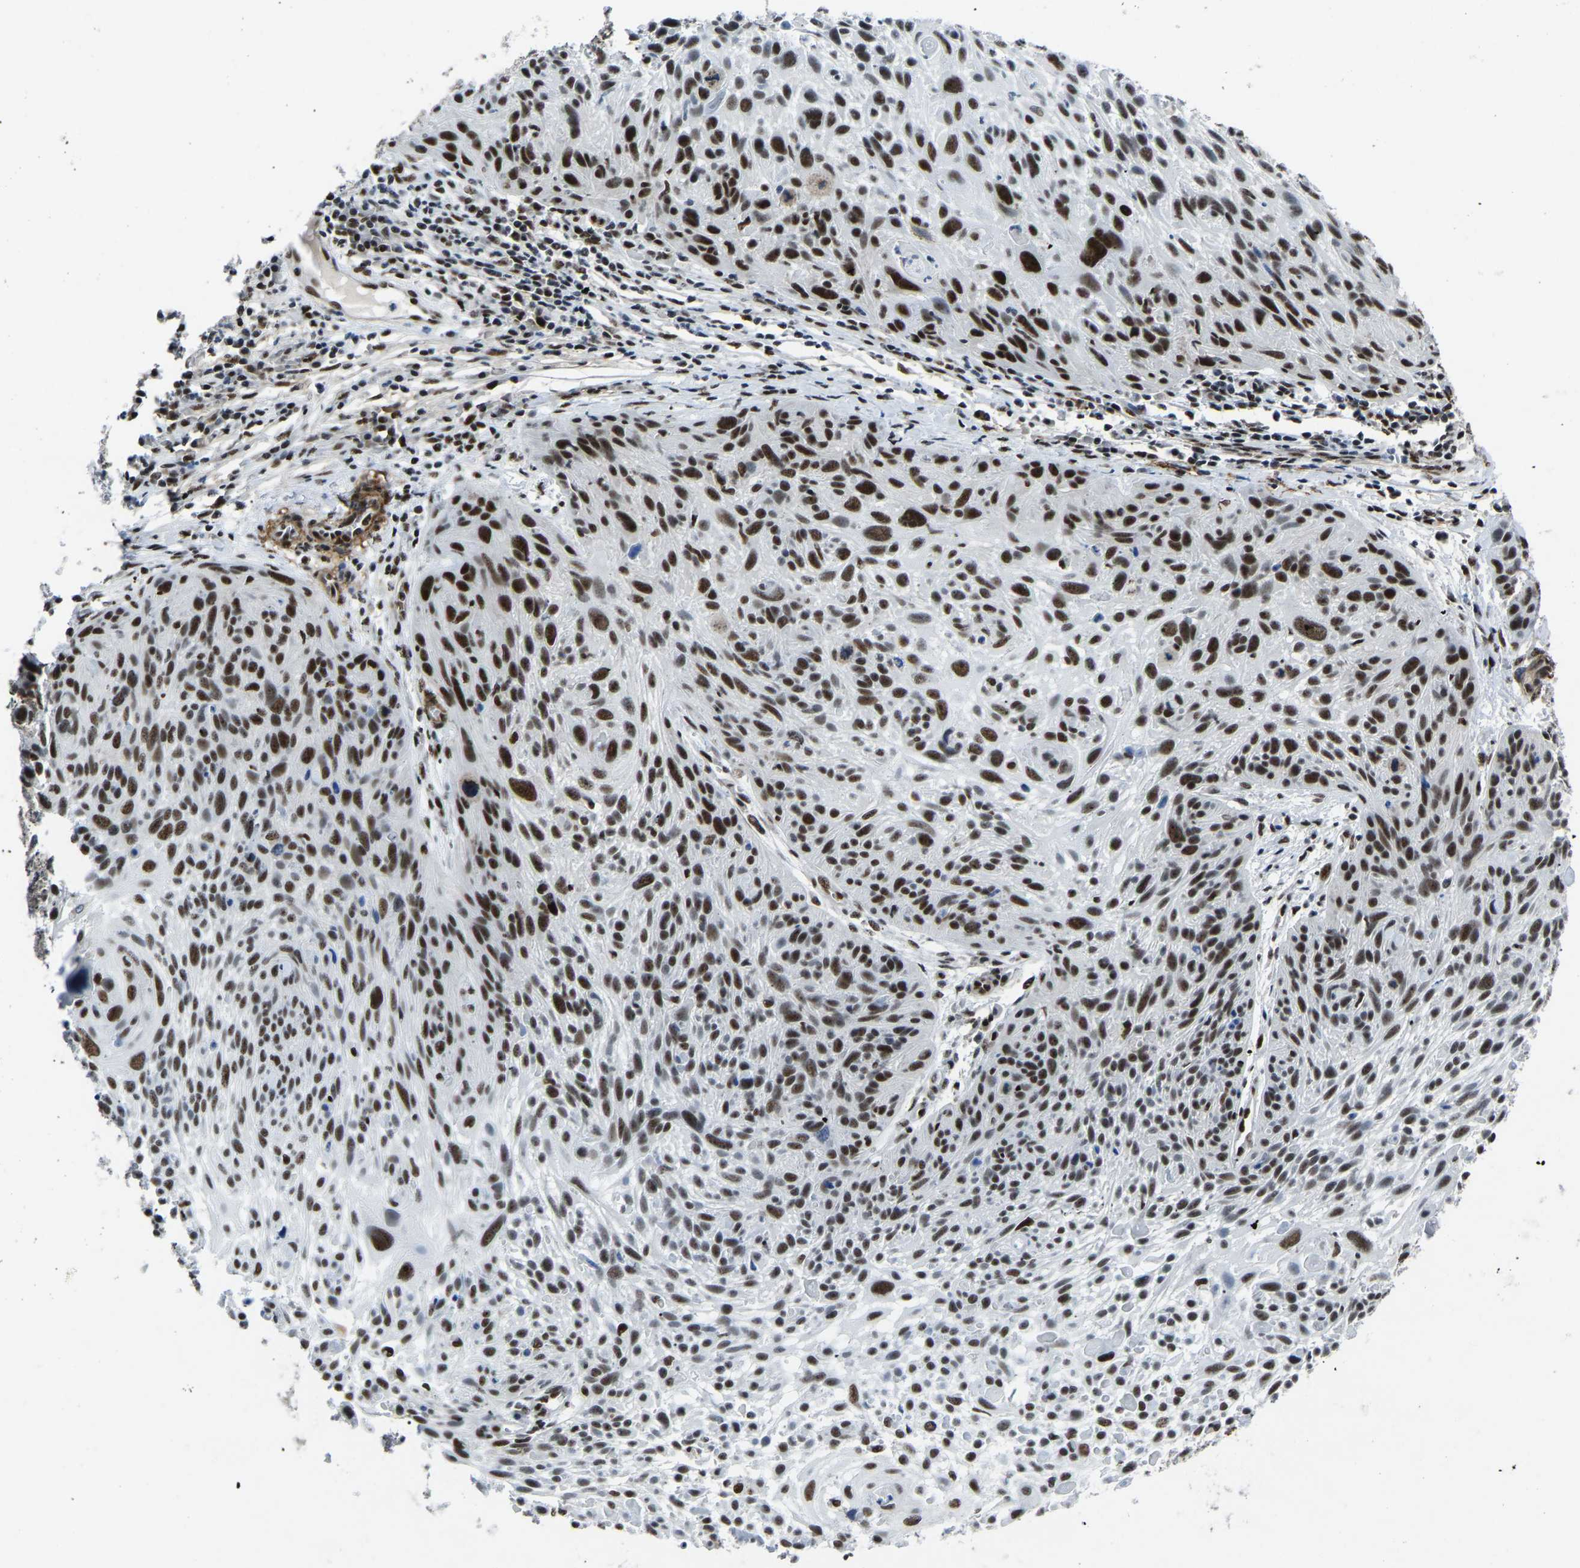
{"staining": {"intensity": "strong", "quantity": ">75%", "location": "nuclear"}, "tissue": "cervical cancer", "cell_type": "Tumor cells", "image_type": "cancer", "snomed": [{"axis": "morphology", "description": "Squamous cell carcinoma, NOS"}, {"axis": "topography", "description": "Cervix"}], "caption": "A brown stain highlights strong nuclear expression of a protein in cervical cancer tumor cells.", "gene": "DDX5", "patient": {"sex": "female", "age": 51}}